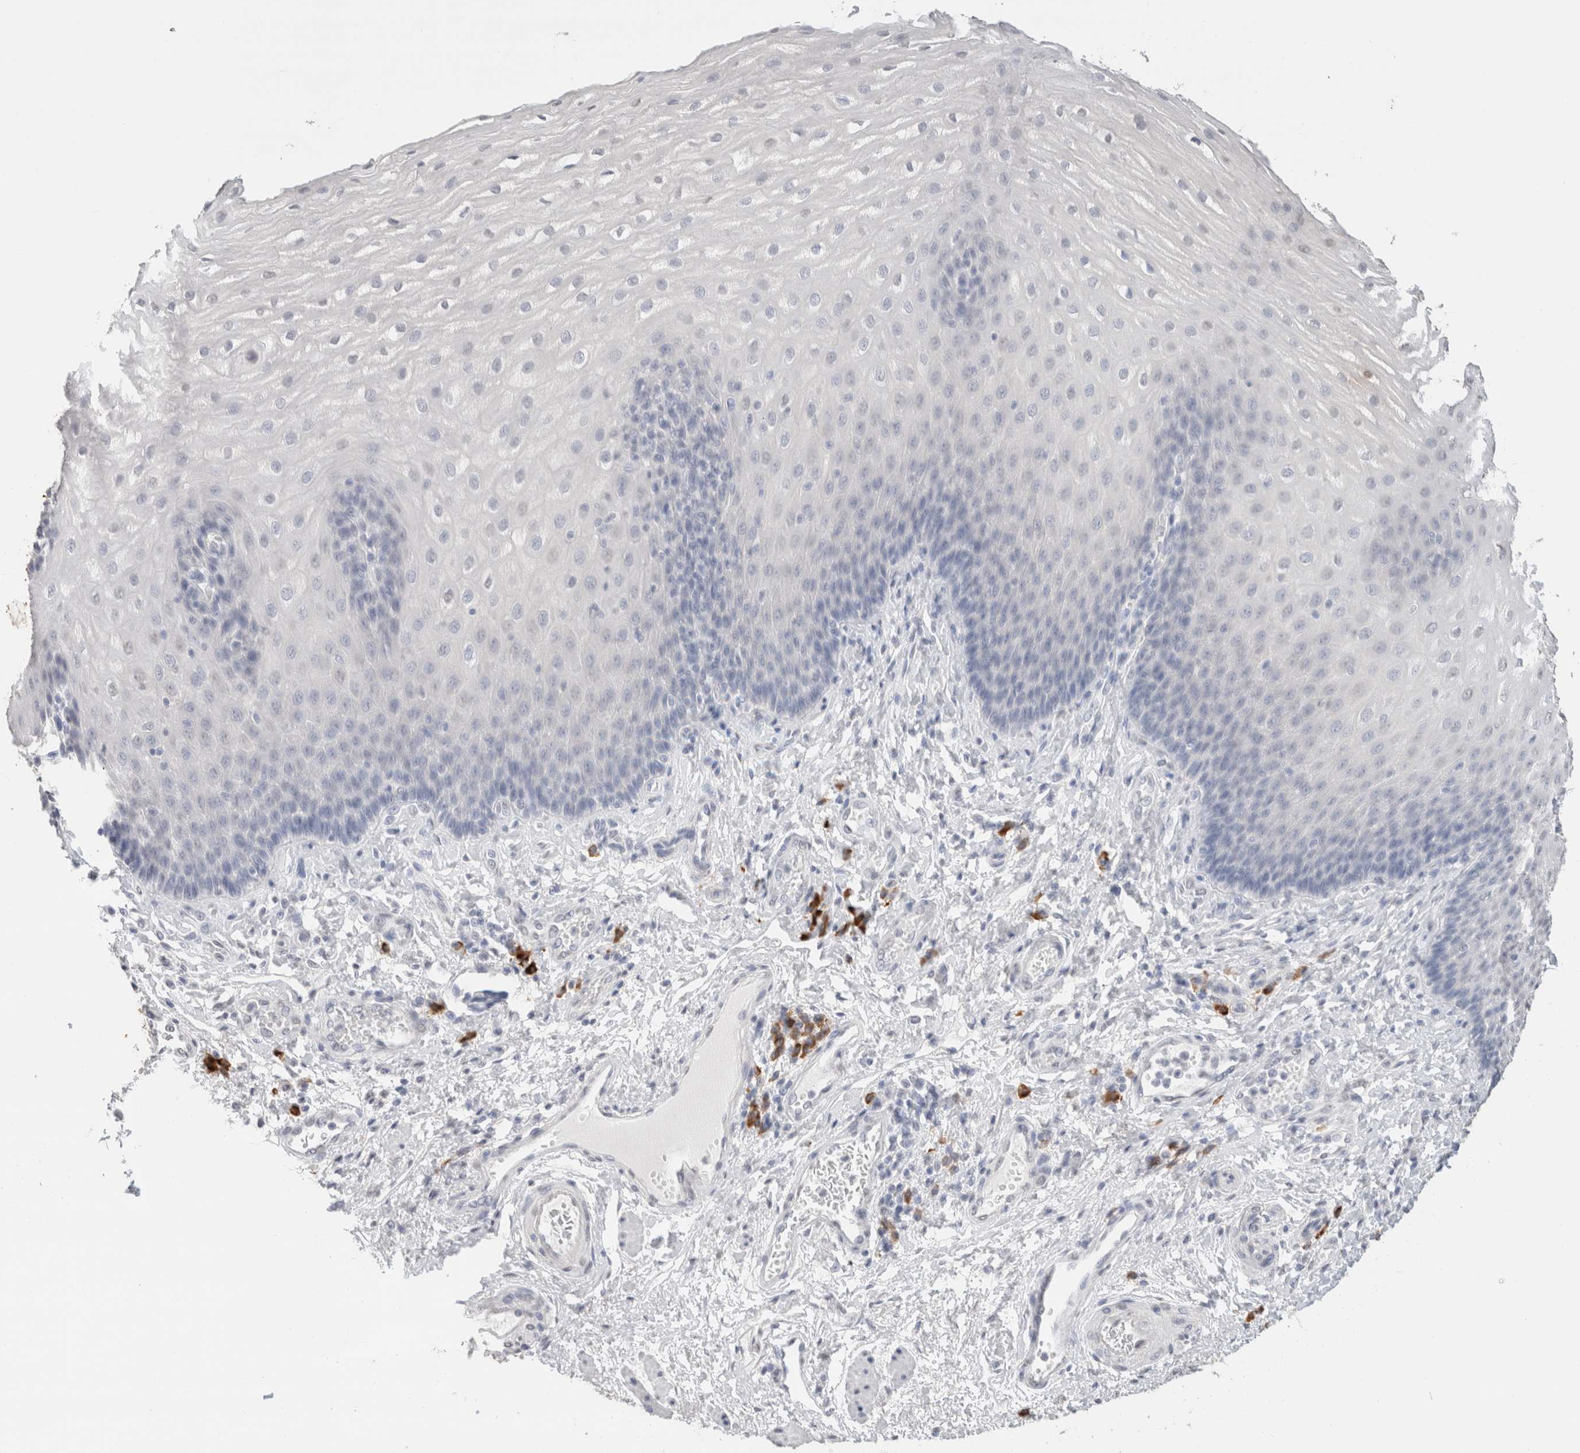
{"staining": {"intensity": "negative", "quantity": "none", "location": "none"}, "tissue": "esophagus", "cell_type": "Squamous epithelial cells", "image_type": "normal", "snomed": [{"axis": "morphology", "description": "Normal tissue, NOS"}, {"axis": "topography", "description": "Esophagus"}], "caption": "A micrograph of human esophagus is negative for staining in squamous epithelial cells. The staining is performed using DAB brown chromogen with nuclei counter-stained in using hematoxylin.", "gene": "CD80", "patient": {"sex": "male", "age": 54}}